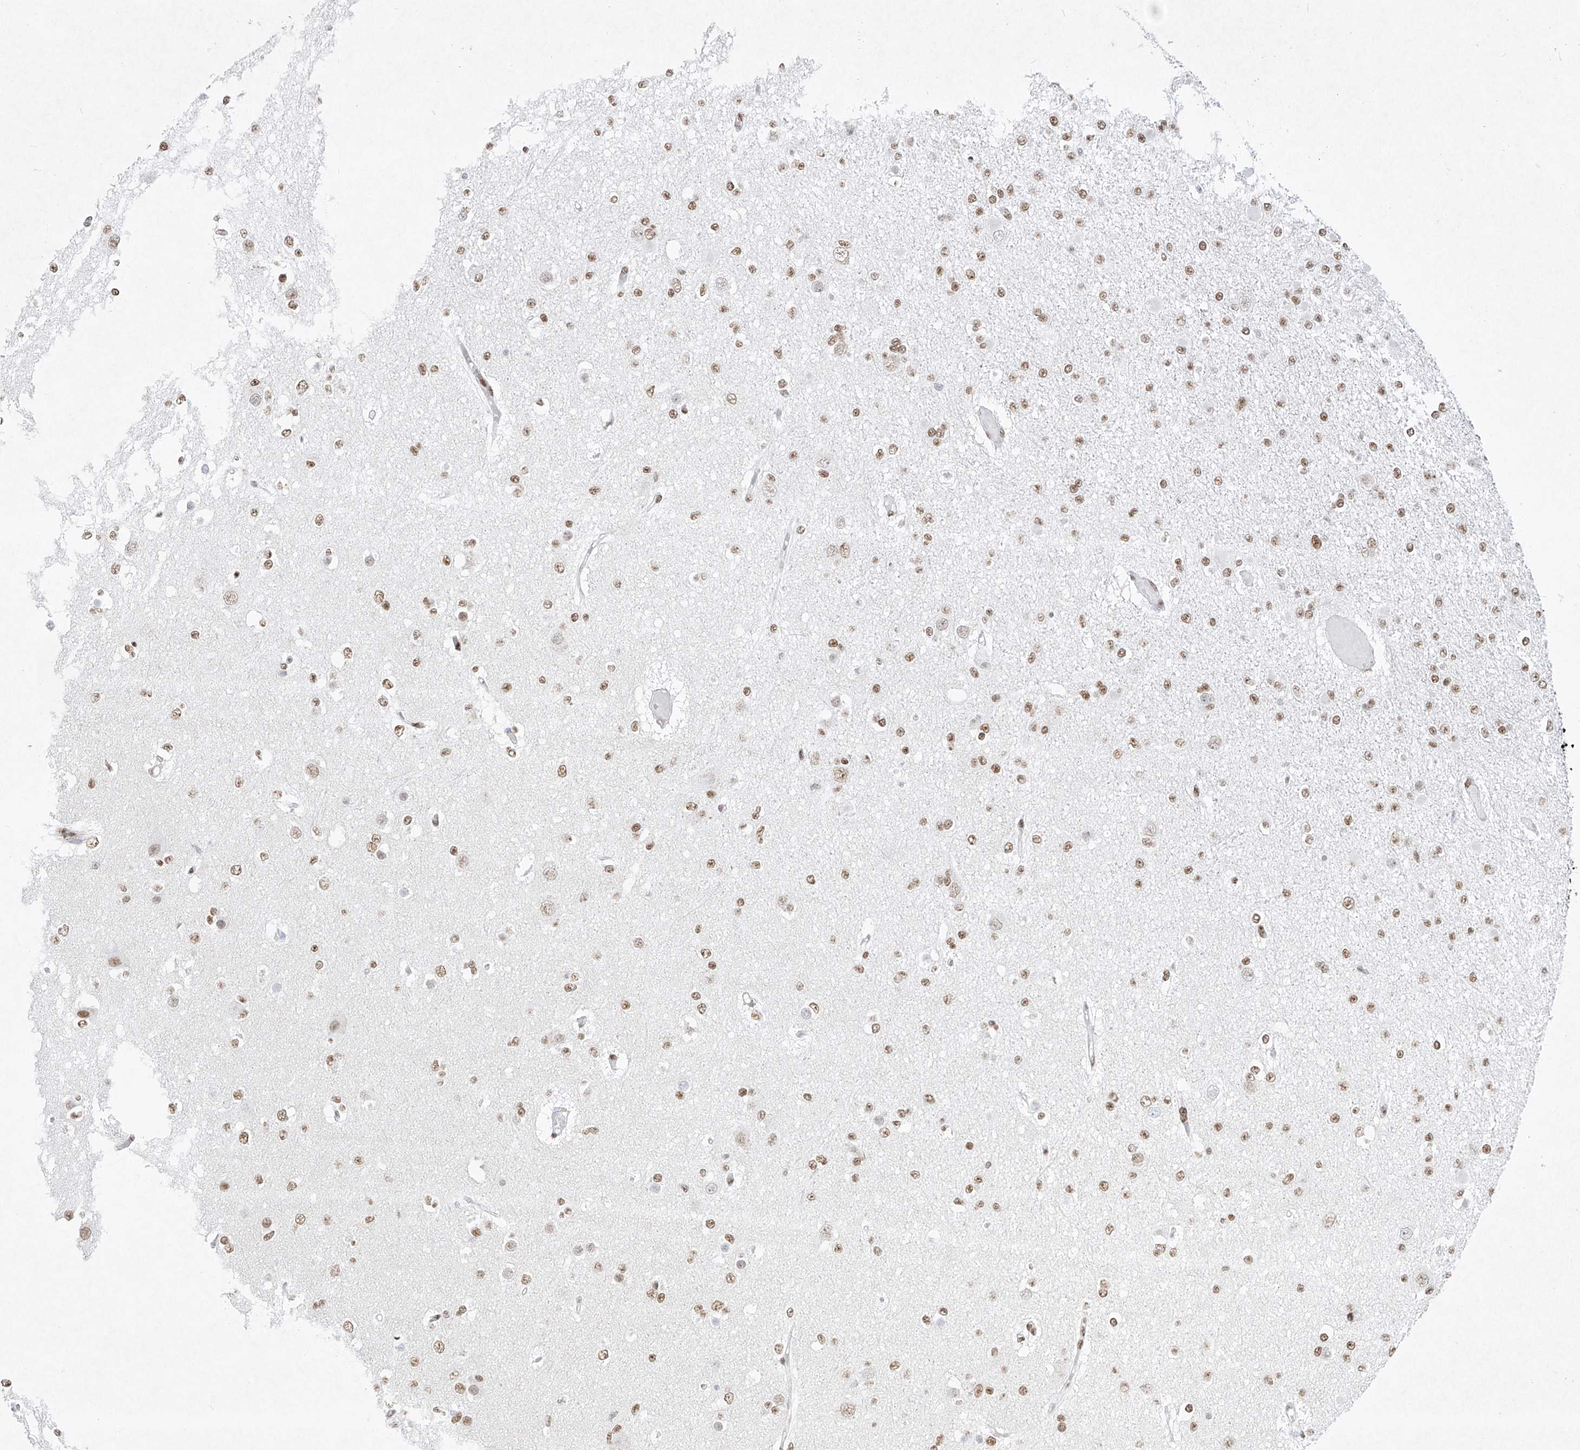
{"staining": {"intensity": "moderate", "quantity": ">75%", "location": "nuclear"}, "tissue": "glioma", "cell_type": "Tumor cells", "image_type": "cancer", "snomed": [{"axis": "morphology", "description": "Glioma, malignant, Low grade"}, {"axis": "topography", "description": "Brain"}], "caption": "About >75% of tumor cells in human glioma exhibit moderate nuclear protein staining as visualized by brown immunohistochemical staining.", "gene": "TAF4", "patient": {"sex": "female", "age": 22}}